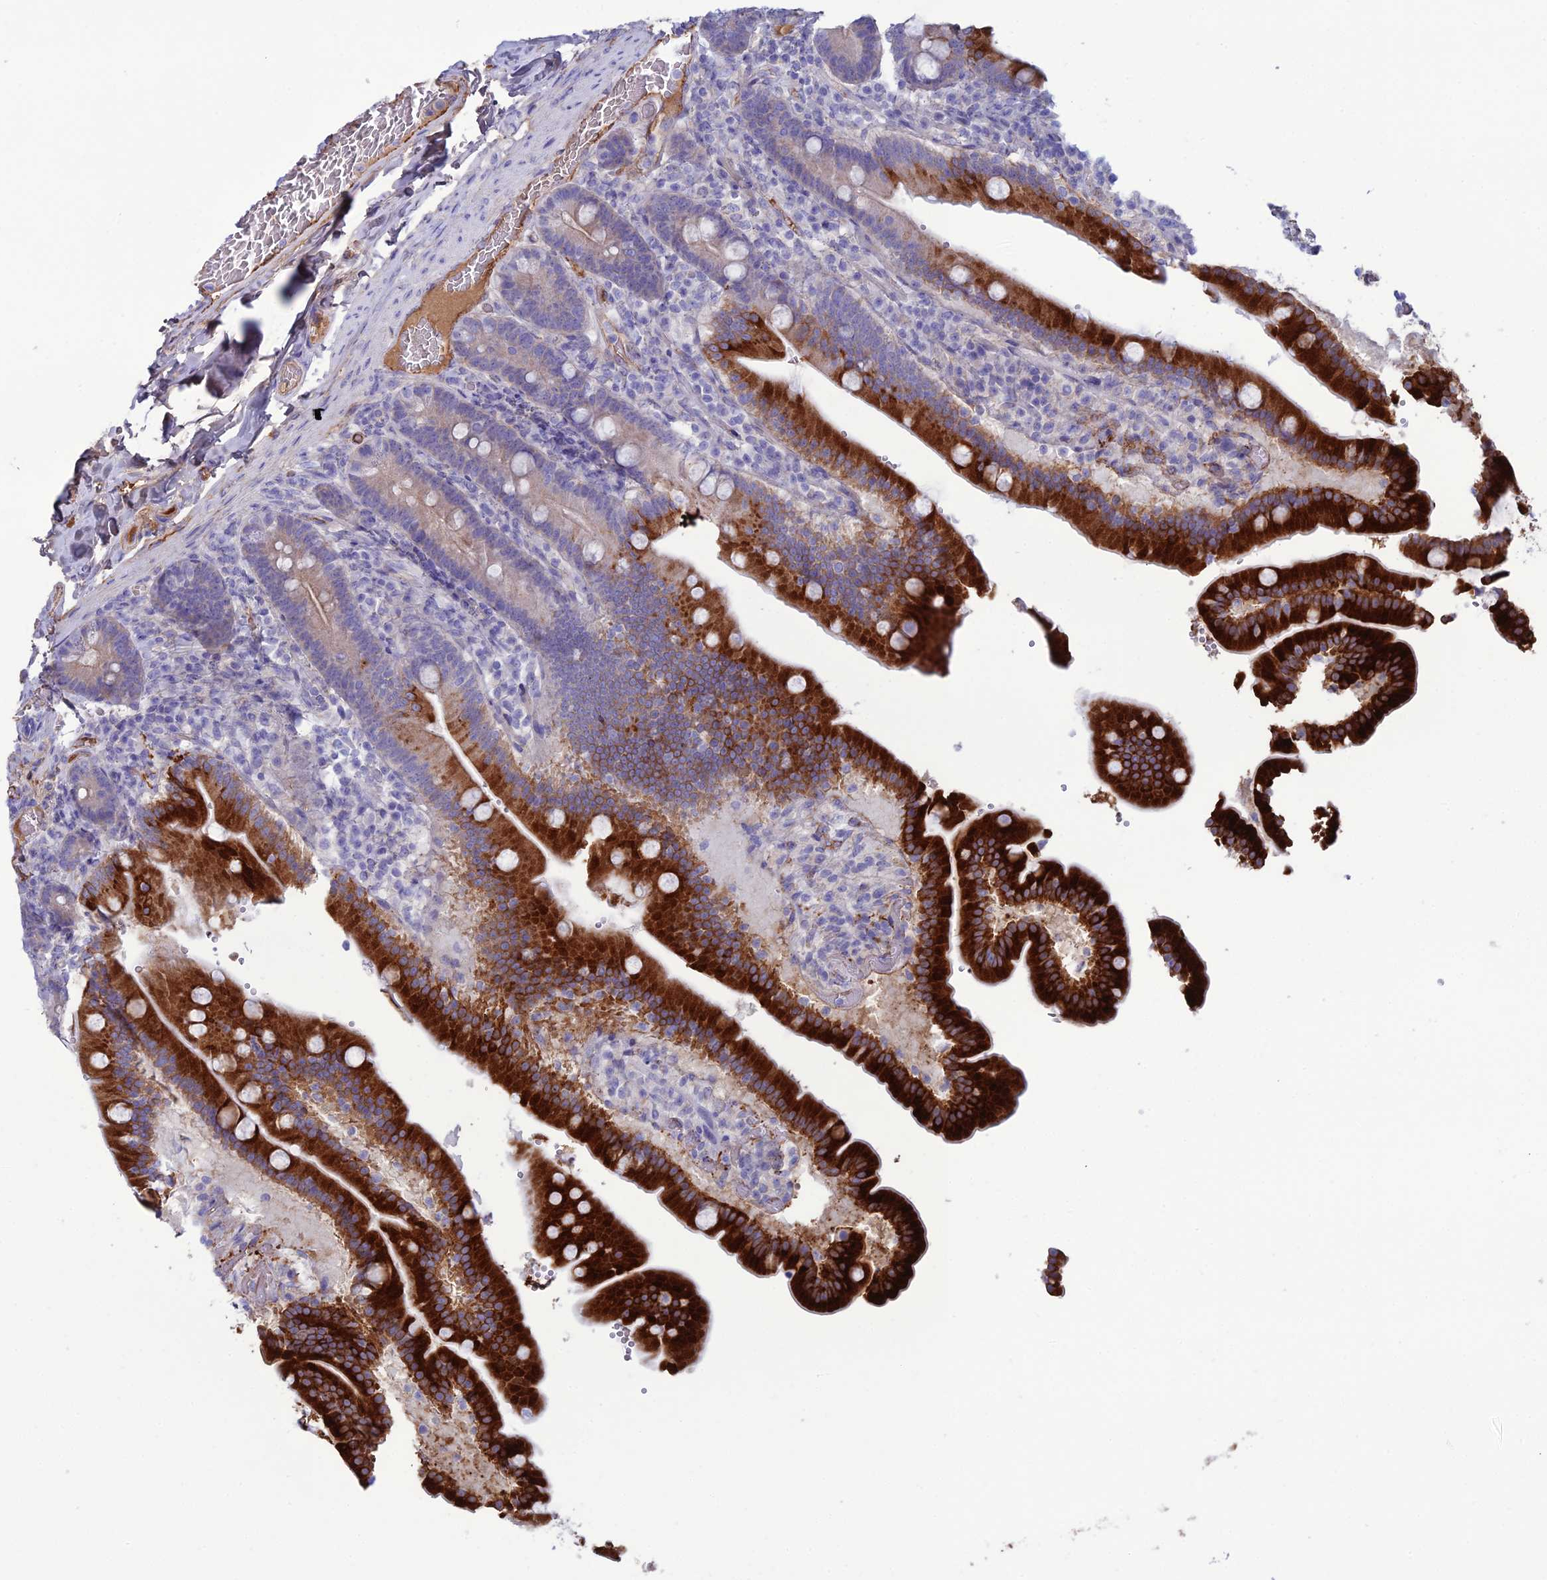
{"staining": {"intensity": "strong", "quantity": "25%-75%", "location": "cytoplasmic/membranous"}, "tissue": "duodenum", "cell_type": "Glandular cells", "image_type": "normal", "snomed": [{"axis": "morphology", "description": "Normal tissue, NOS"}, {"axis": "topography", "description": "Duodenum"}], "caption": "Immunohistochemical staining of normal duodenum exhibits strong cytoplasmic/membranous protein expression in about 25%-75% of glandular cells.", "gene": "CDC42EP5", "patient": {"sex": "female", "age": 62}}